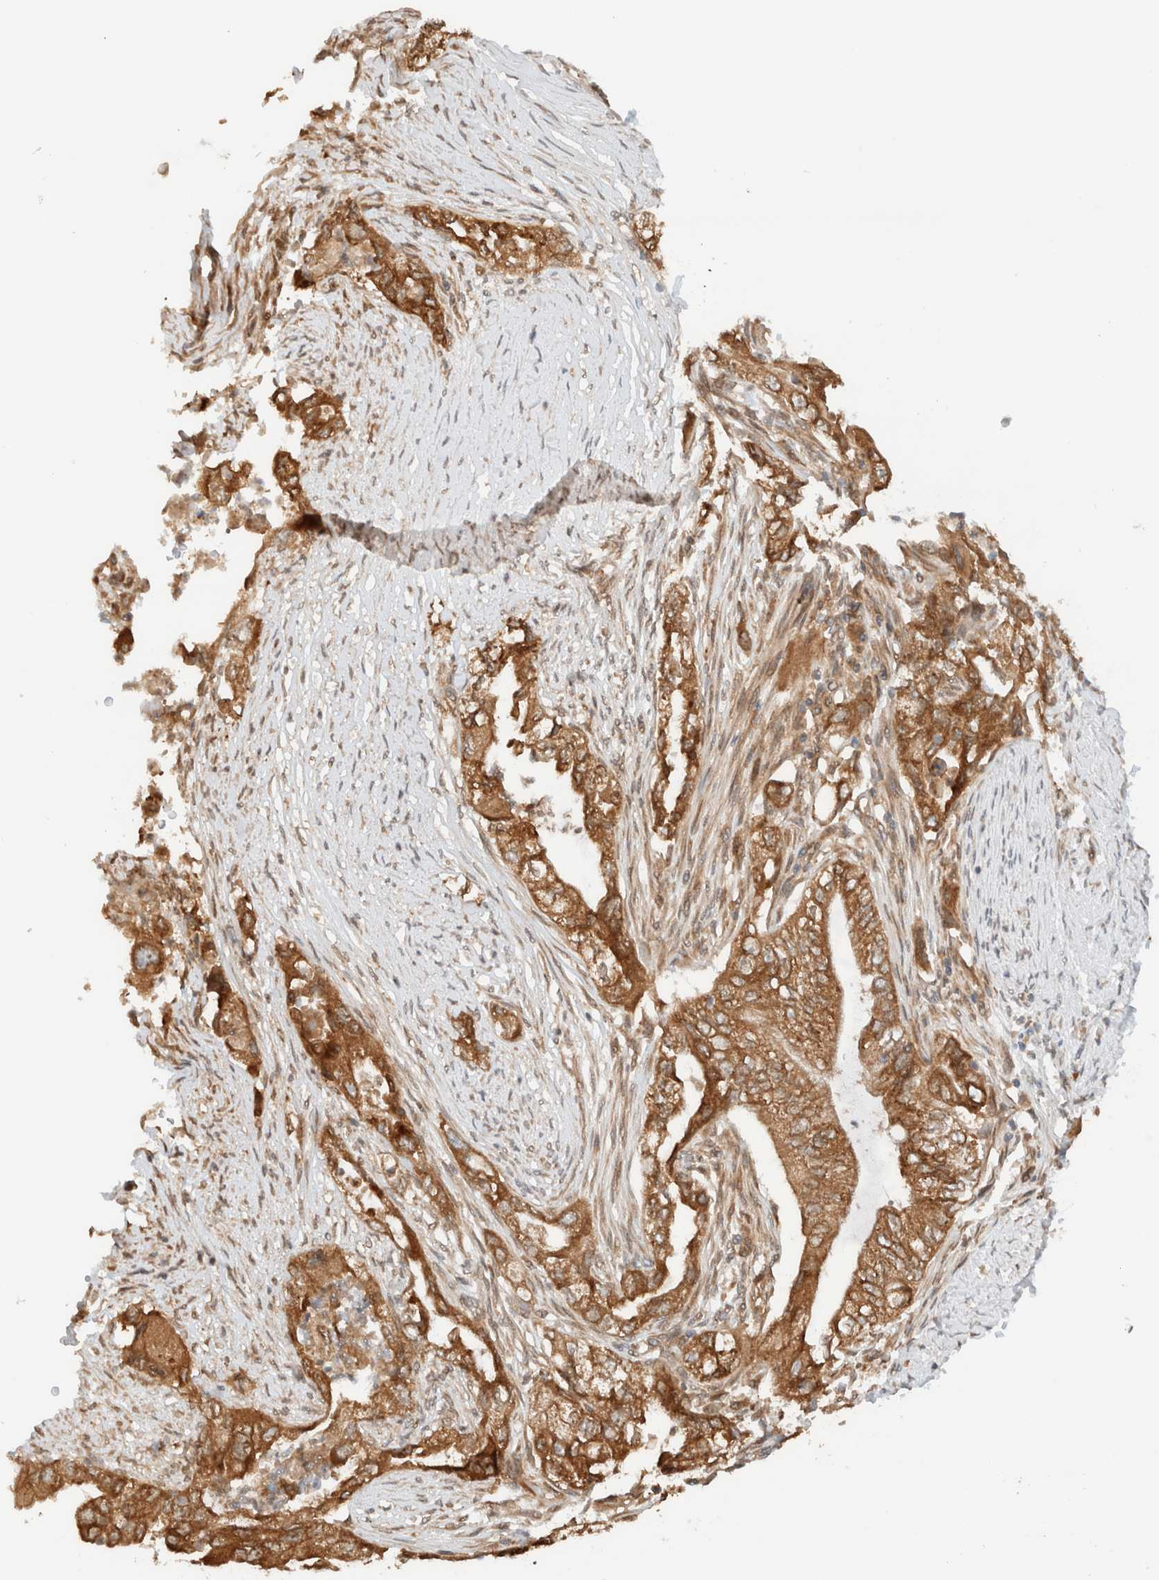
{"staining": {"intensity": "strong", "quantity": ">75%", "location": "cytoplasmic/membranous"}, "tissue": "pancreatic cancer", "cell_type": "Tumor cells", "image_type": "cancer", "snomed": [{"axis": "morphology", "description": "Adenocarcinoma, NOS"}, {"axis": "topography", "description": "Pancreas"}], "caption": "Approximately >75% of tumor cells in human adenocarcinoma (pancreatic) demonstrate strong cytoplasmic/membranous protein staining as visualized by brown immunohistochemical staining.", "gene": "ARFGEF2", "patient": {"sex": "female", "age": 73}}